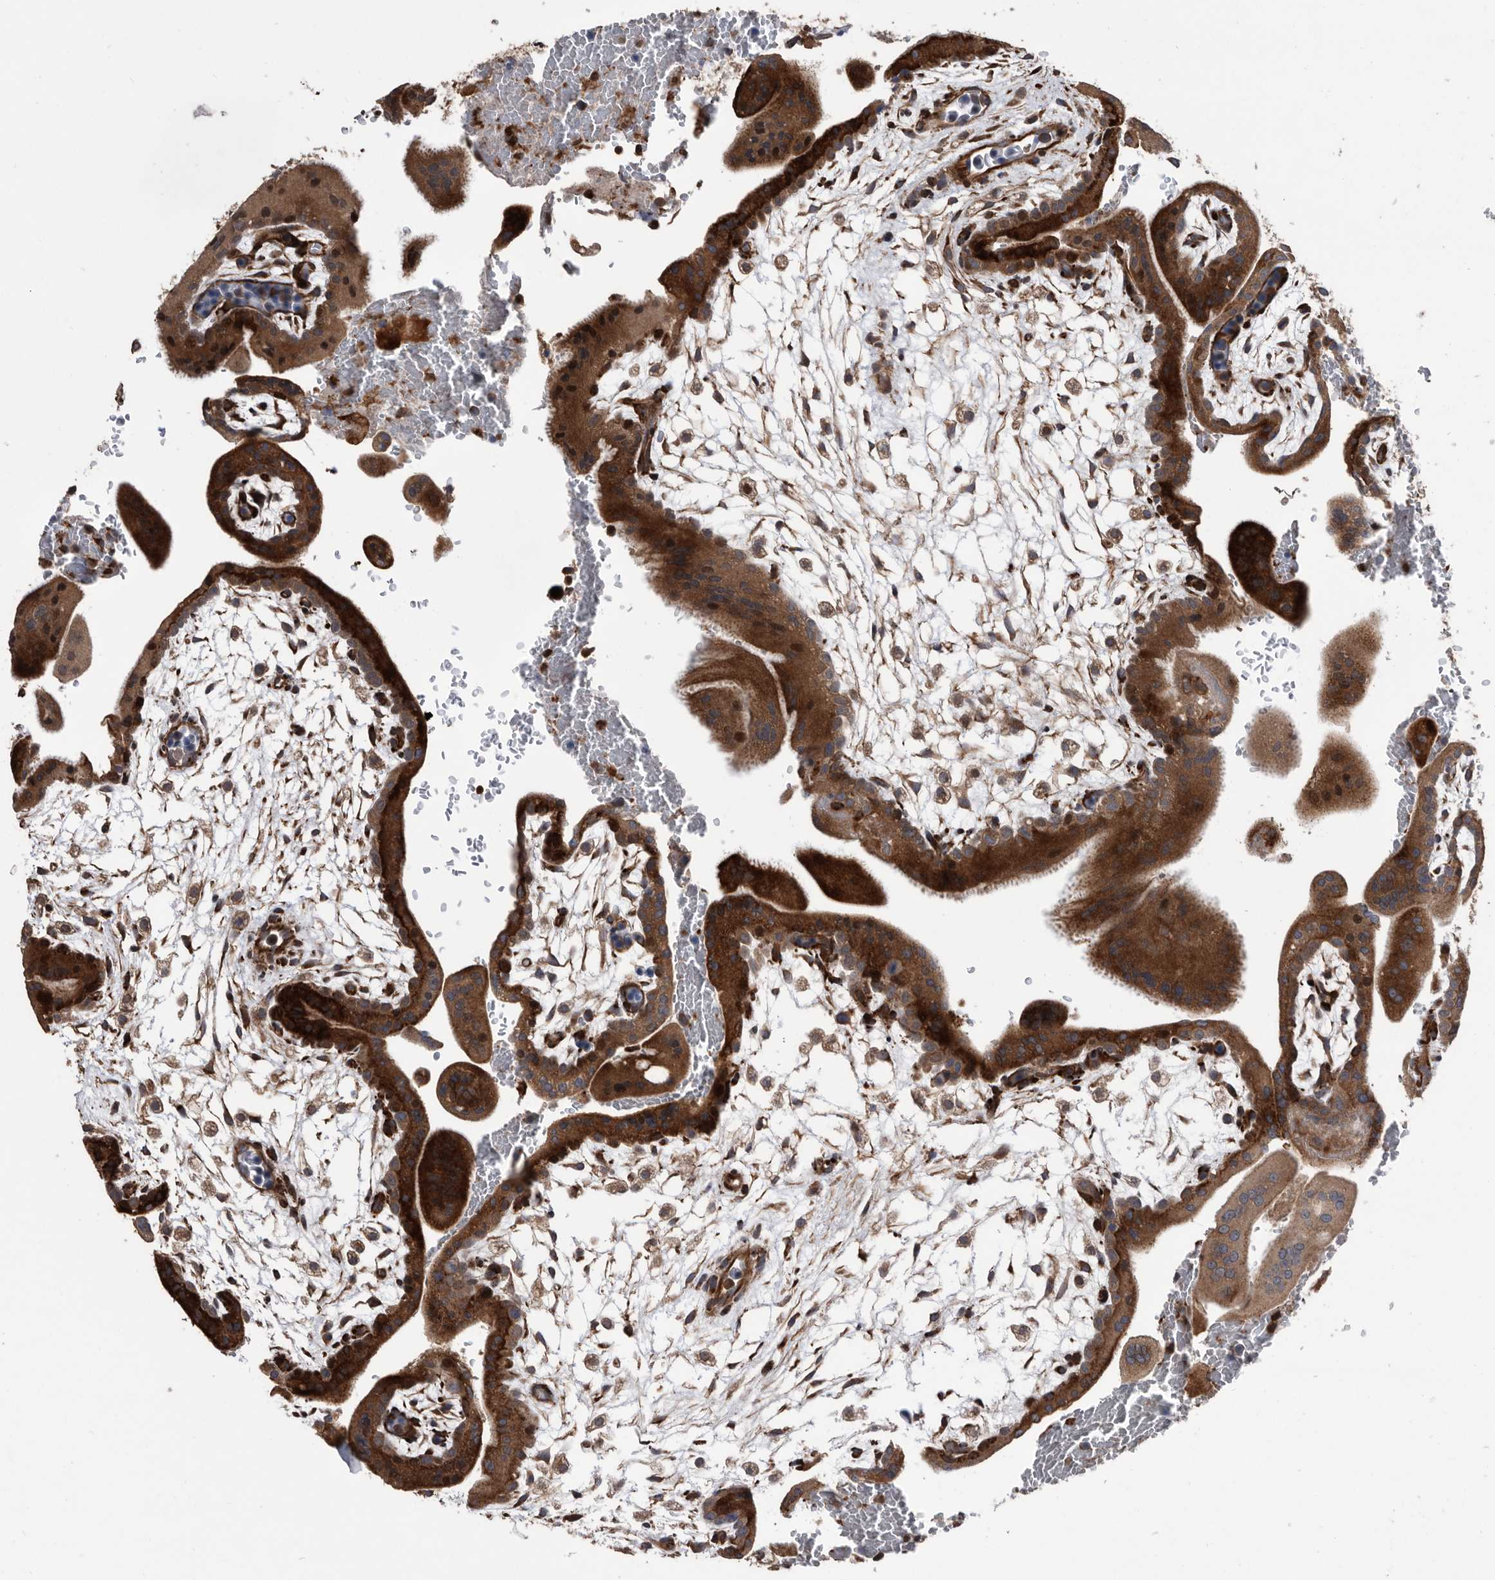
{"staining": {"intensity": "strong", "quantity": ">75%", "location": "cytoplasmic/membranous"}, "tissue": "placenta", "cell_type": "Trophoblastic cells", "image_type": "normal", "snomed": [{"axis": "morphology", "description": "Normal tissue, NOS"}, {"axis": "topography", "description": "Placenta"}], "caption": "An immunohistochemistry (IHC) histopathology image of unremarkable tissue is shown. Protein staining in brown shows strong cytoplasmic/membranous positivity in placenta within trophoblastic cells. Ihc stains the protein in brown and the nuclei are stained blue.", "gene": "SERINC2", "patient": {"sex": "female", "age": 35}}